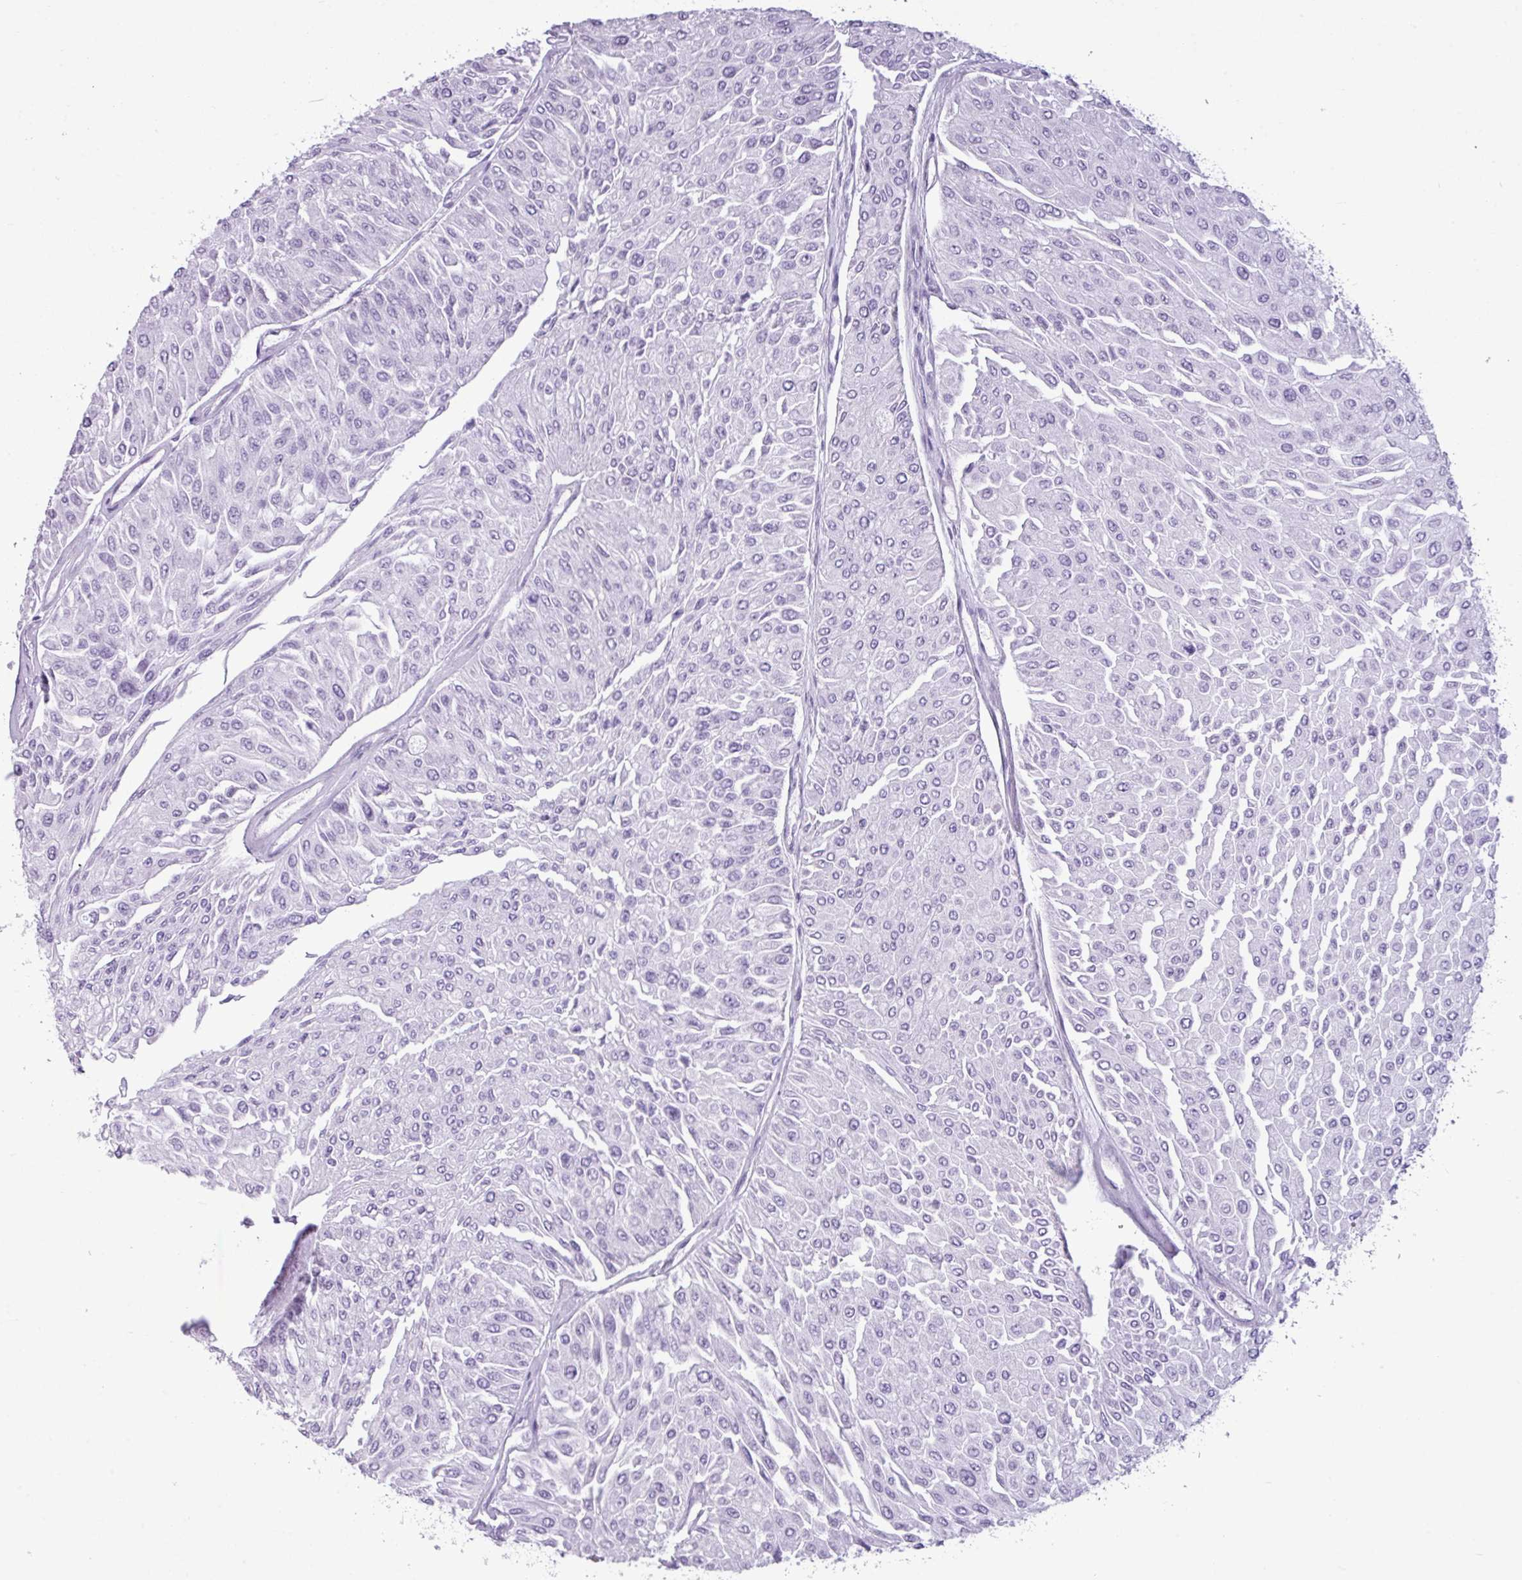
{"staining": {"intensity": "negative", "quantity": "none", "location": "none"}, "tissue": "urothelial cancer", "cell_type": "Tumor cells", "image_type": "cancer", "snomed": [{"axis": "morphology", "description": "Urothelial carcinoma, Low grade"}, {"axis": "topography", "description": "Urinary bladder"}], "caption": "High power microscopy photomicrograph of an IHC micrograph of urothelial cancer, revealing no significant positivity in tumor cells.", "gene": "AMY1B", "patient": {"sex": "male", "age": 67}}